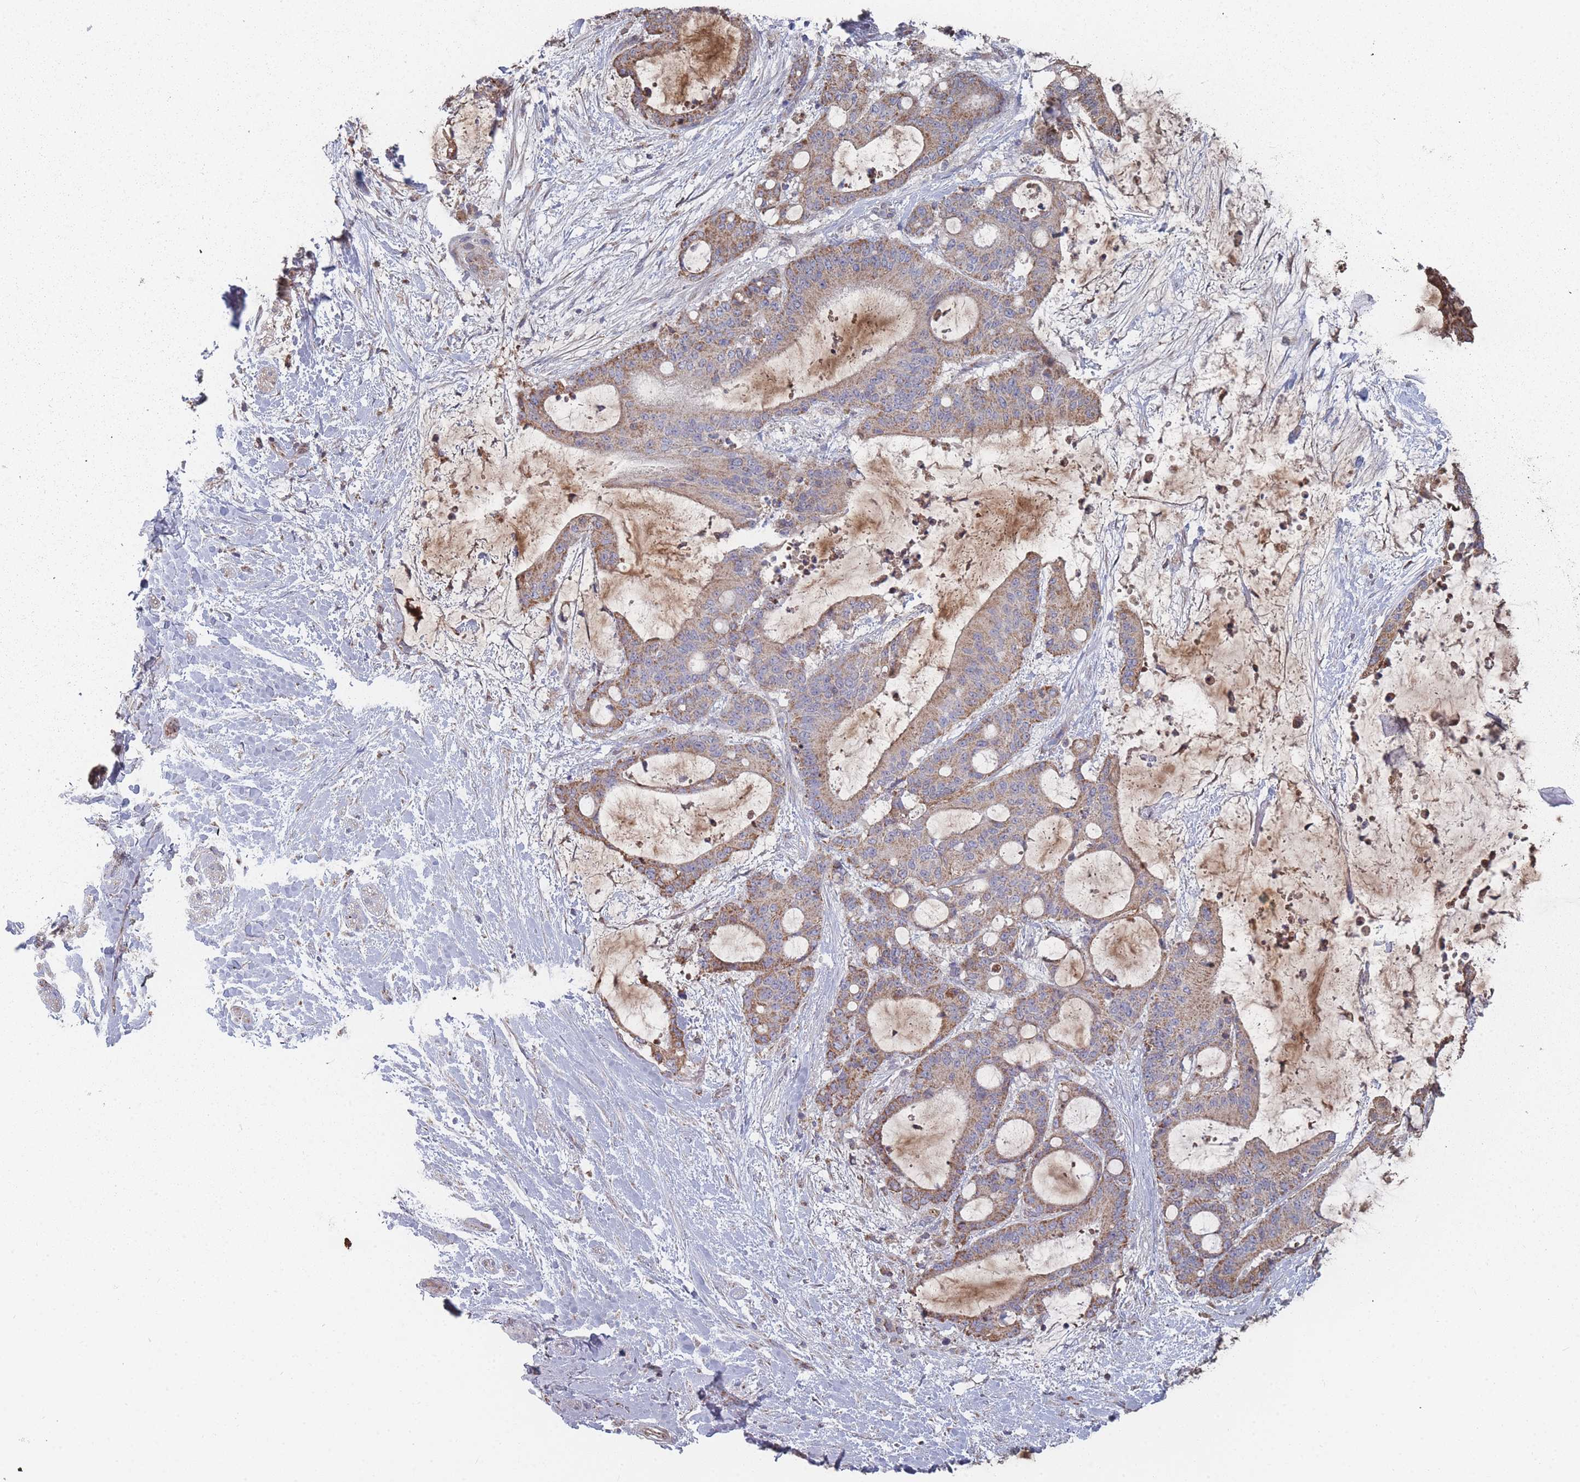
{"staining": {"intensity": "moderate", "quantity": ">75%", "location": "cytoplasmic/membranous"}, "tissue": "liver cancer", "cell_type": "Tumor cells", "image_type": "cancer", "snomed": [{"axis": "morphology", "description": "Normal tissue, NOS"}, {"axis": "morphology", "description": "Cholangiocarcinoma"}, {"axis": "topography", "description": "Liver"}, {"axis": "topography", "description": "Peripheral nerve tissue"}], "caption": "Liver cancer was stained to show a protein in brown. There is medium levels of moderate cytoplasmic/membranous positivity in approximately >75% of tumor cells.", "gene": "PSMB3", "patient": {"sex": "female", "age": 73}}